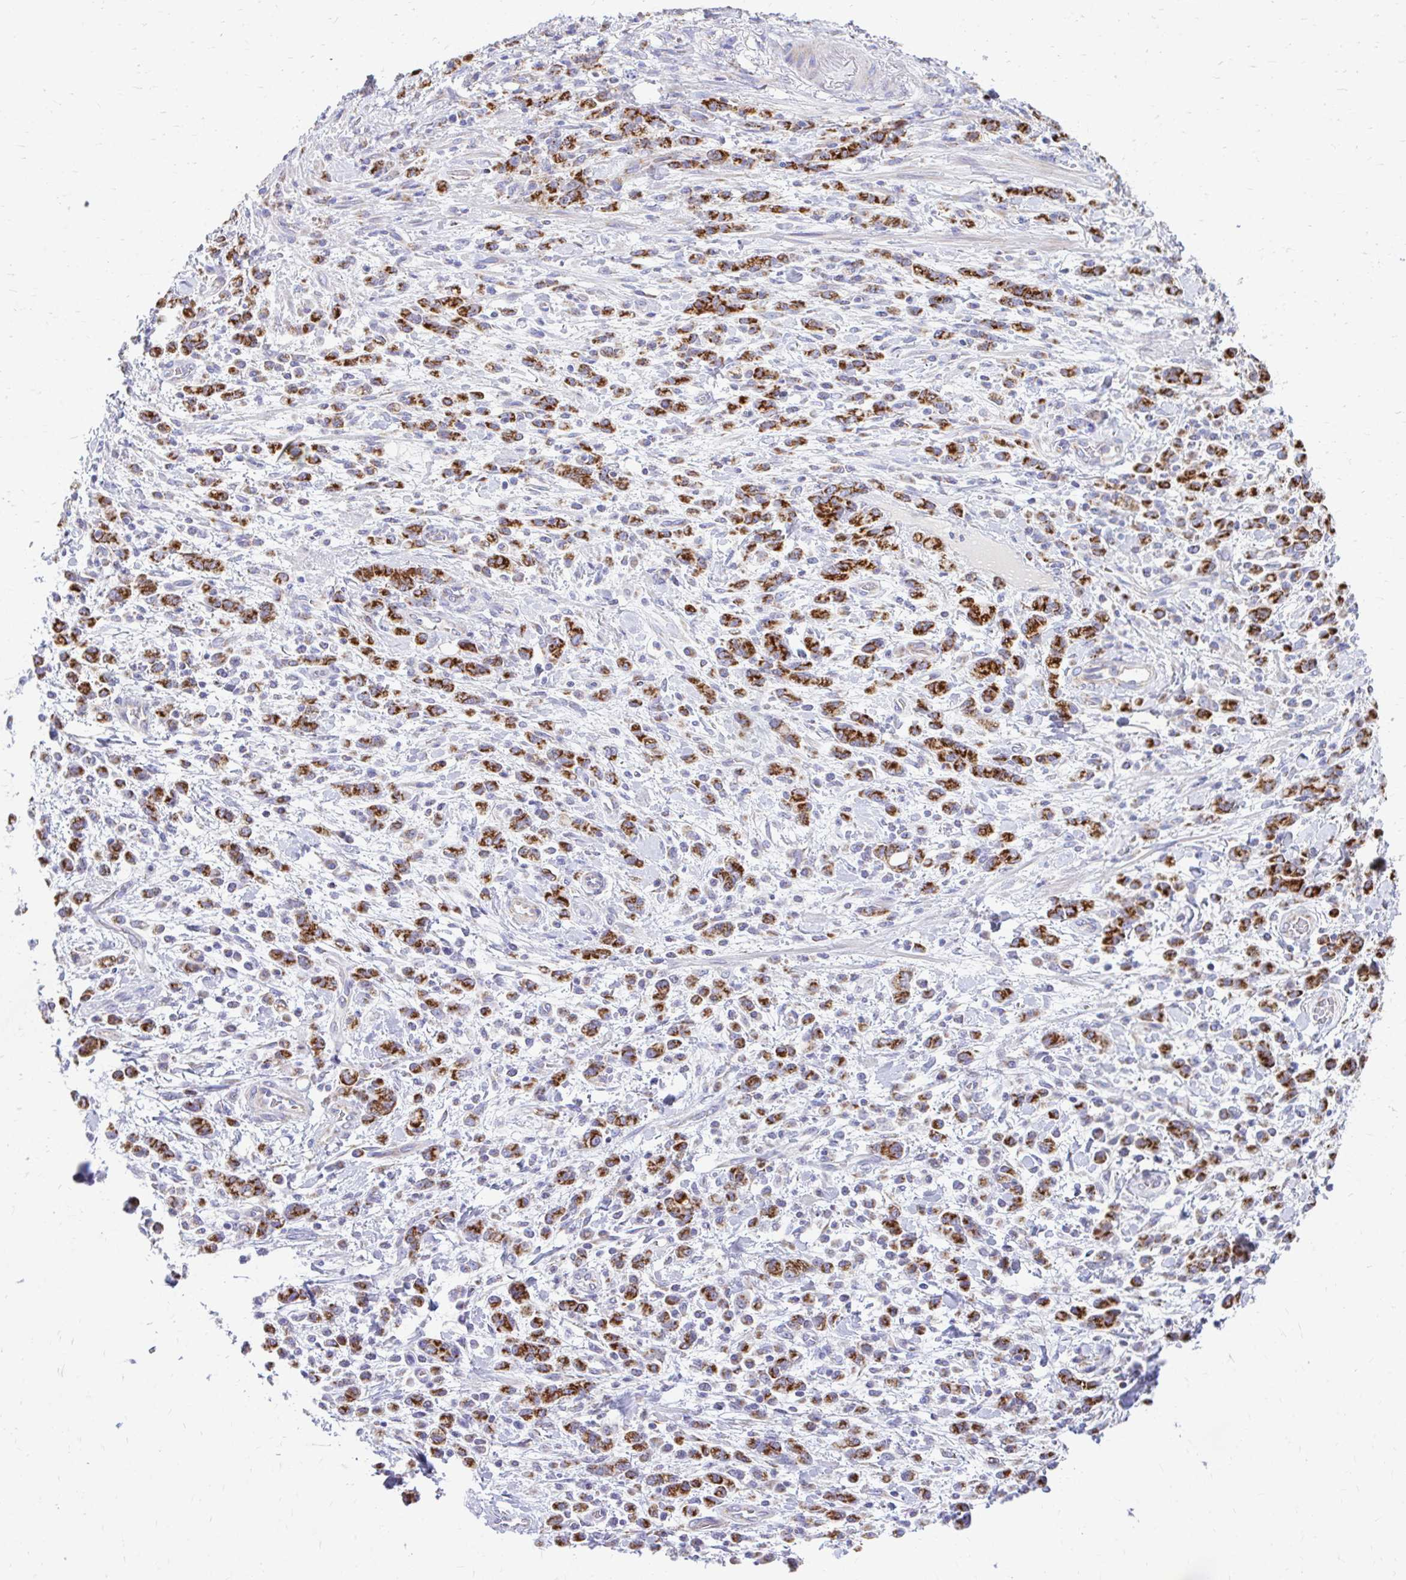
{"staining": {"intensity": "strong", "quantity": ">75%", "location": "cytoplasmic/membranous"}, "tissue": "stomach cancer", "cell_type": "Tumor cells", "image_type": "cancer", "snomed": [{"axis": "morphology", "description": "Adenocarcinoma, NOS"}, {"axis": "topography", "description": "Stomach"}], "caption": "Immunohistochemistry (IHC) of adenocarcinoma (stomach) reveals high levels of strong cytoplasmic/membranous staining in approximately >75% of tumor cells.", "gene": "MRPL19", "patient": {"sex": "male", "age": 77}}